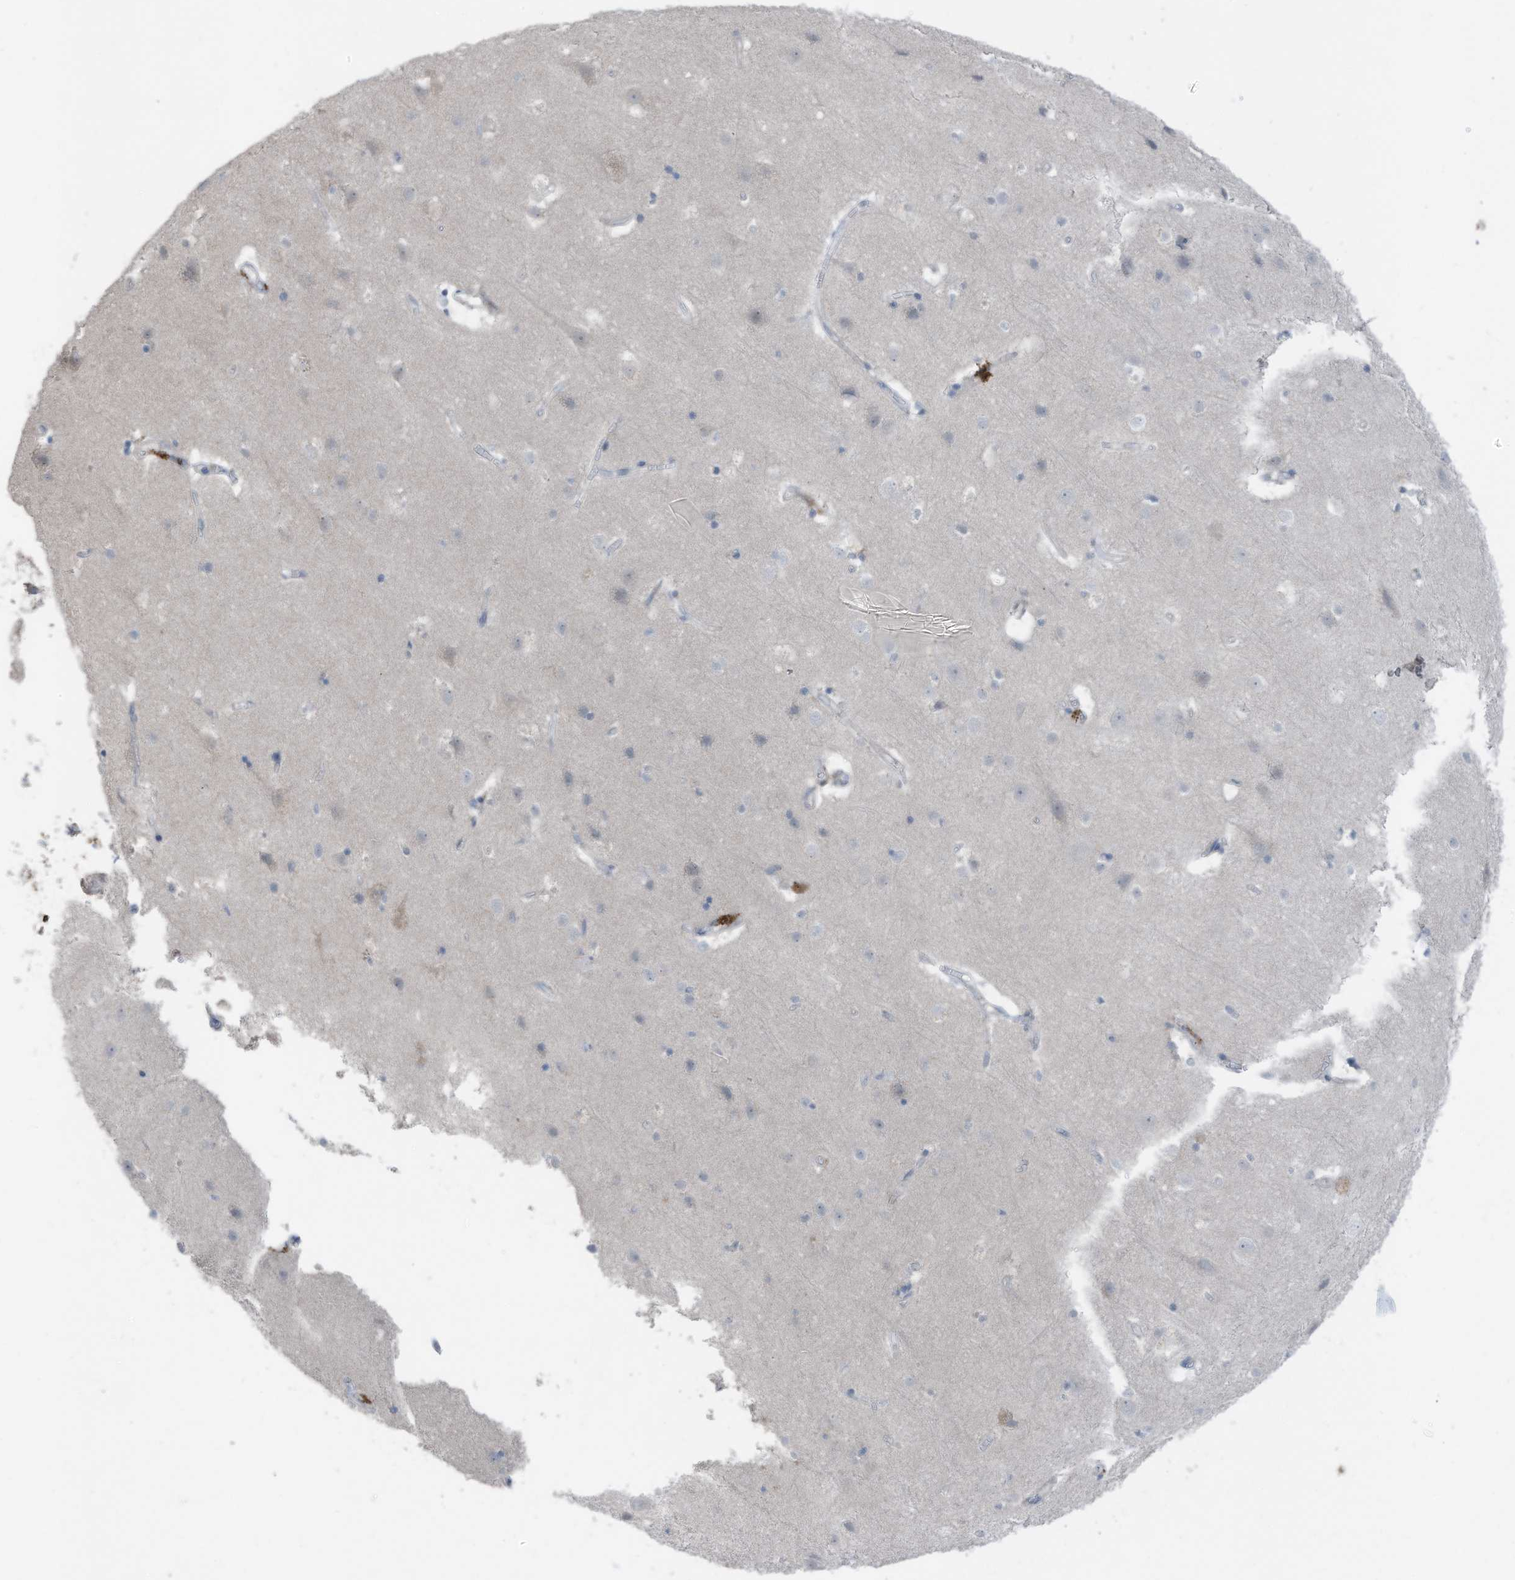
{"staining": {"intensity": "moderate", "quantity": ">75%", "location": "cytoplasmic/membranous"}, "tissue": "cerebral cortex", "cell_type": "Endothelial cells", "image_type": "normal", "snomed": [{"axis": "morphology", "description": "Normal tissue, NOS"}, {"axis": "topography", "description": "Cerebral cortex"}], "caption": "Immunohistochemistry (DAB) staining of normal cerebral cortex exhibits moderate cytoplasmic/membranous protein expression in about >75% of endothelial cells.", "gene": "ARHGEF33", "patient": {"sex": "male", "age": 54}}